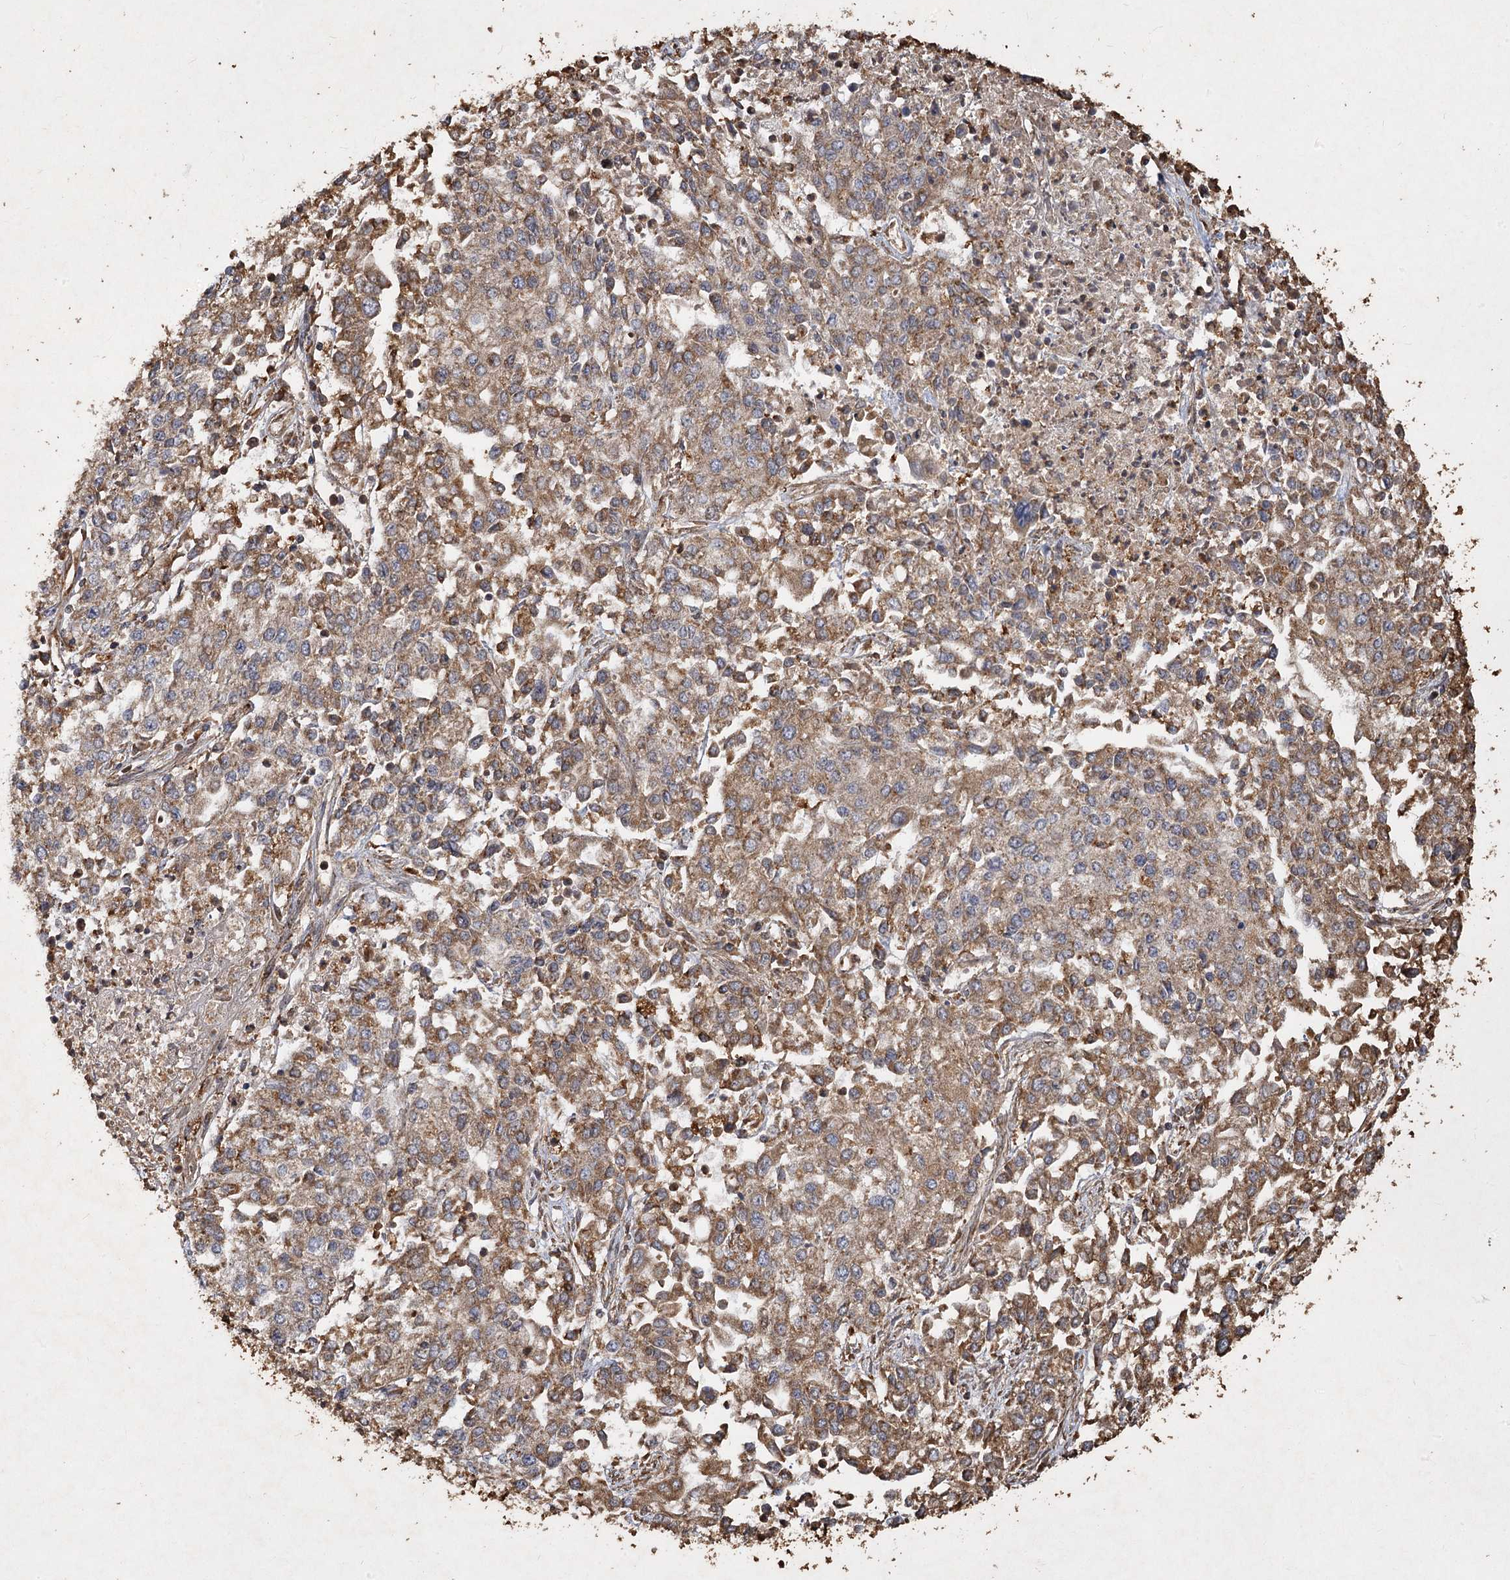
{"staining": {"intensity": "moderate", "quantity": ">75%", "location": "cytoplasmic/membranous"}, "tissue": "endometrial cancer", "cell_type": "Tumor cells", "image_type": "cancer", "snomed": [{"axis": "morphology", "description": "Adenocarcinoma, NOS"}, {"axis": "topography", "description": "Endometrium"}], "caption": "Immunohistochemical staining of human endometrial cancer (adenocarcinoma) exhibits moderate cytoplasmic/membranous protein positivity in about >75% of tumor cells.", "gene": "PIK3C2A", "patient": {"sex": "female", "age": 49}}